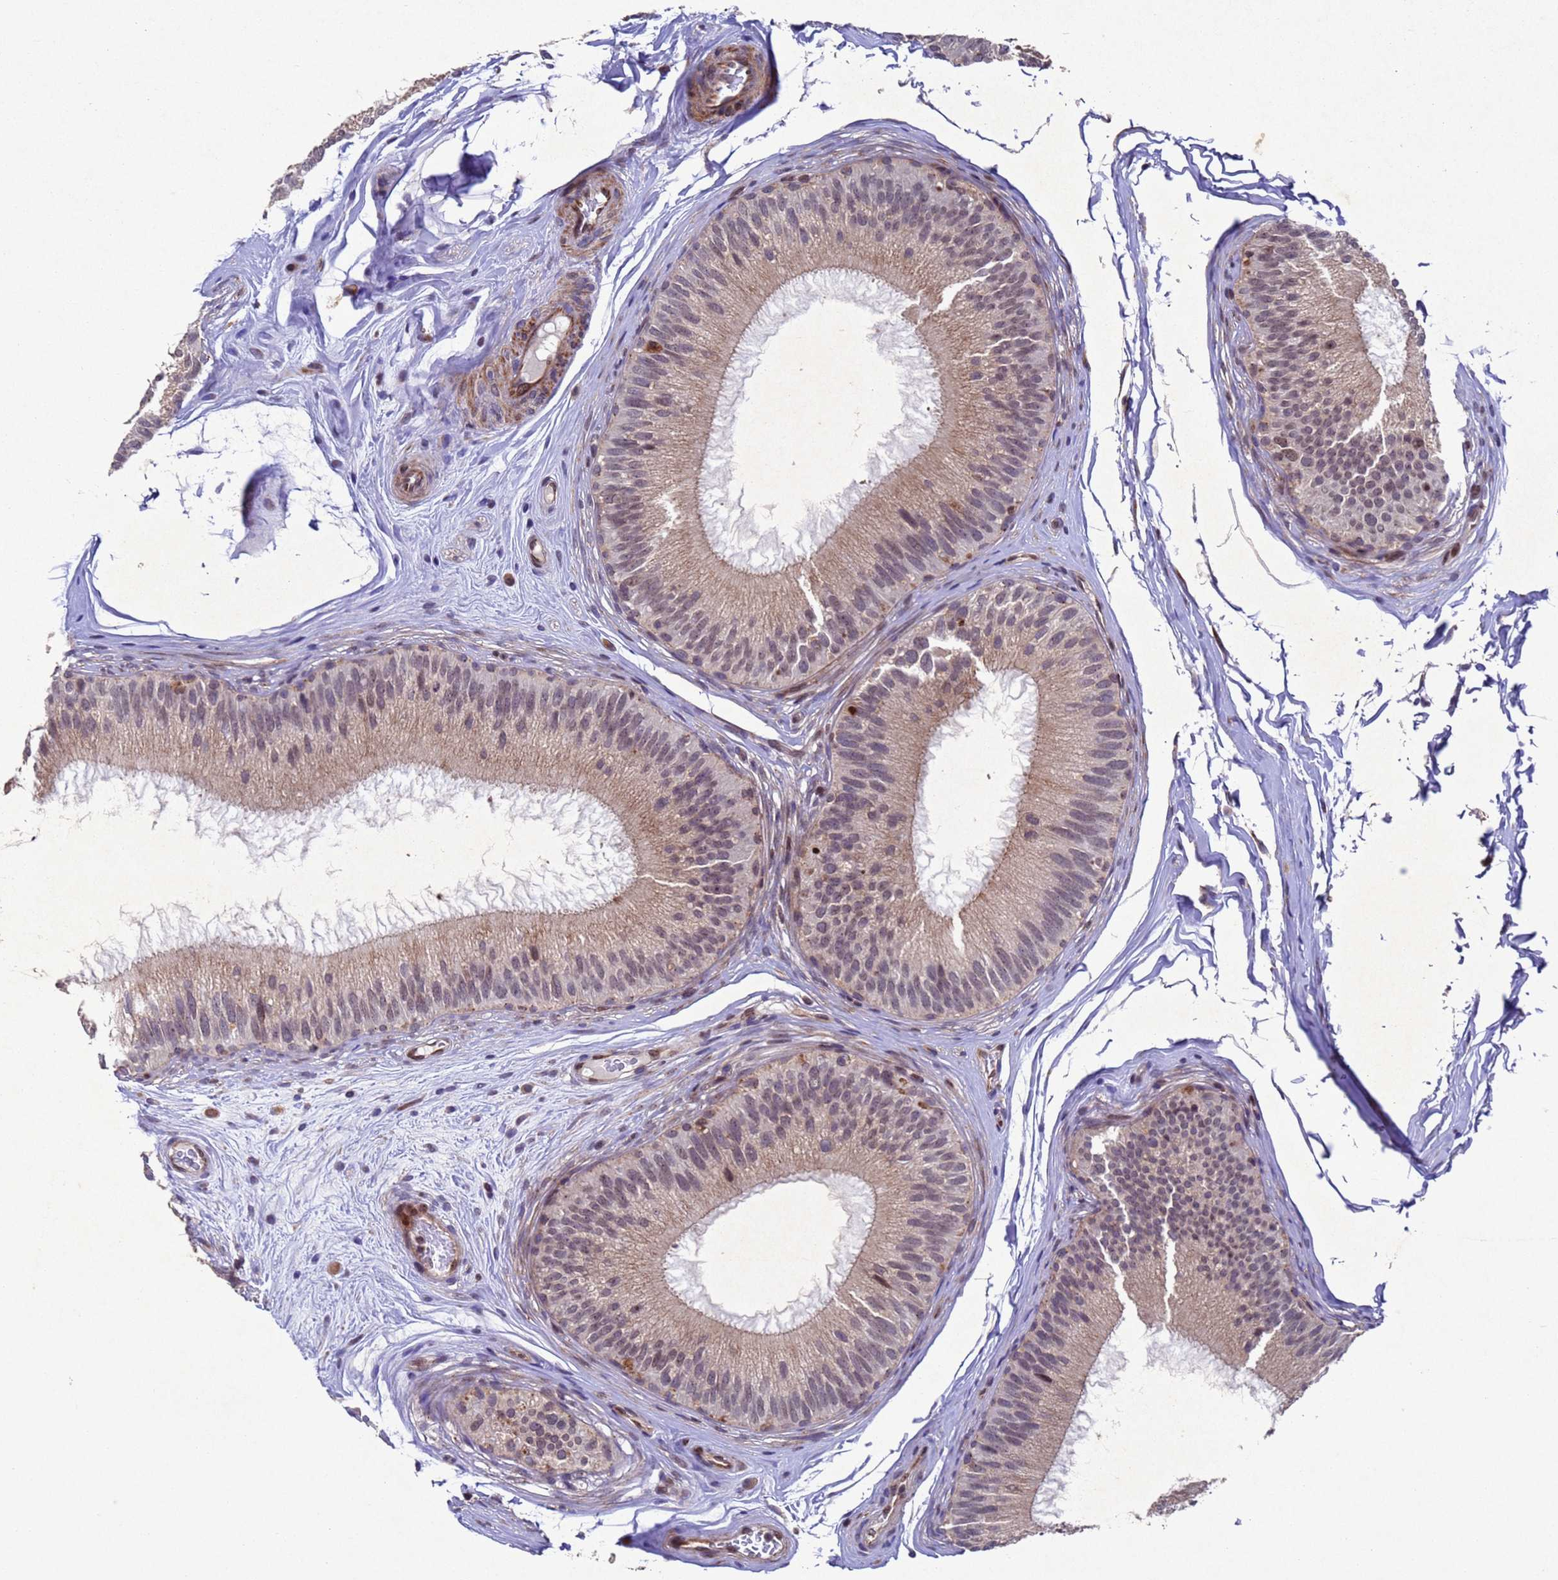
{"staining": {"intensity": "moderate", "quantity": "25%-75%", "location": "cytoplasmic/membranous"}, "tissue": "epididymis", "cell_type": "Glandular cells", "image_type": "normal", "snomed": [{"axis": "morphology", "description": "Normal tissue, NOS"}, {"axis": "topography", "description": "Epididymis"}], "caption": "Protein positivity by immunohistochemistry (IHC) shows moderate cytoplasmic/membranous positivity in about 25%-75% of glandular cells in benign epididymis. Nuclei are stained in blue.", "gene": "TBK1", "patient": {"sex": "male", "age": 45}}